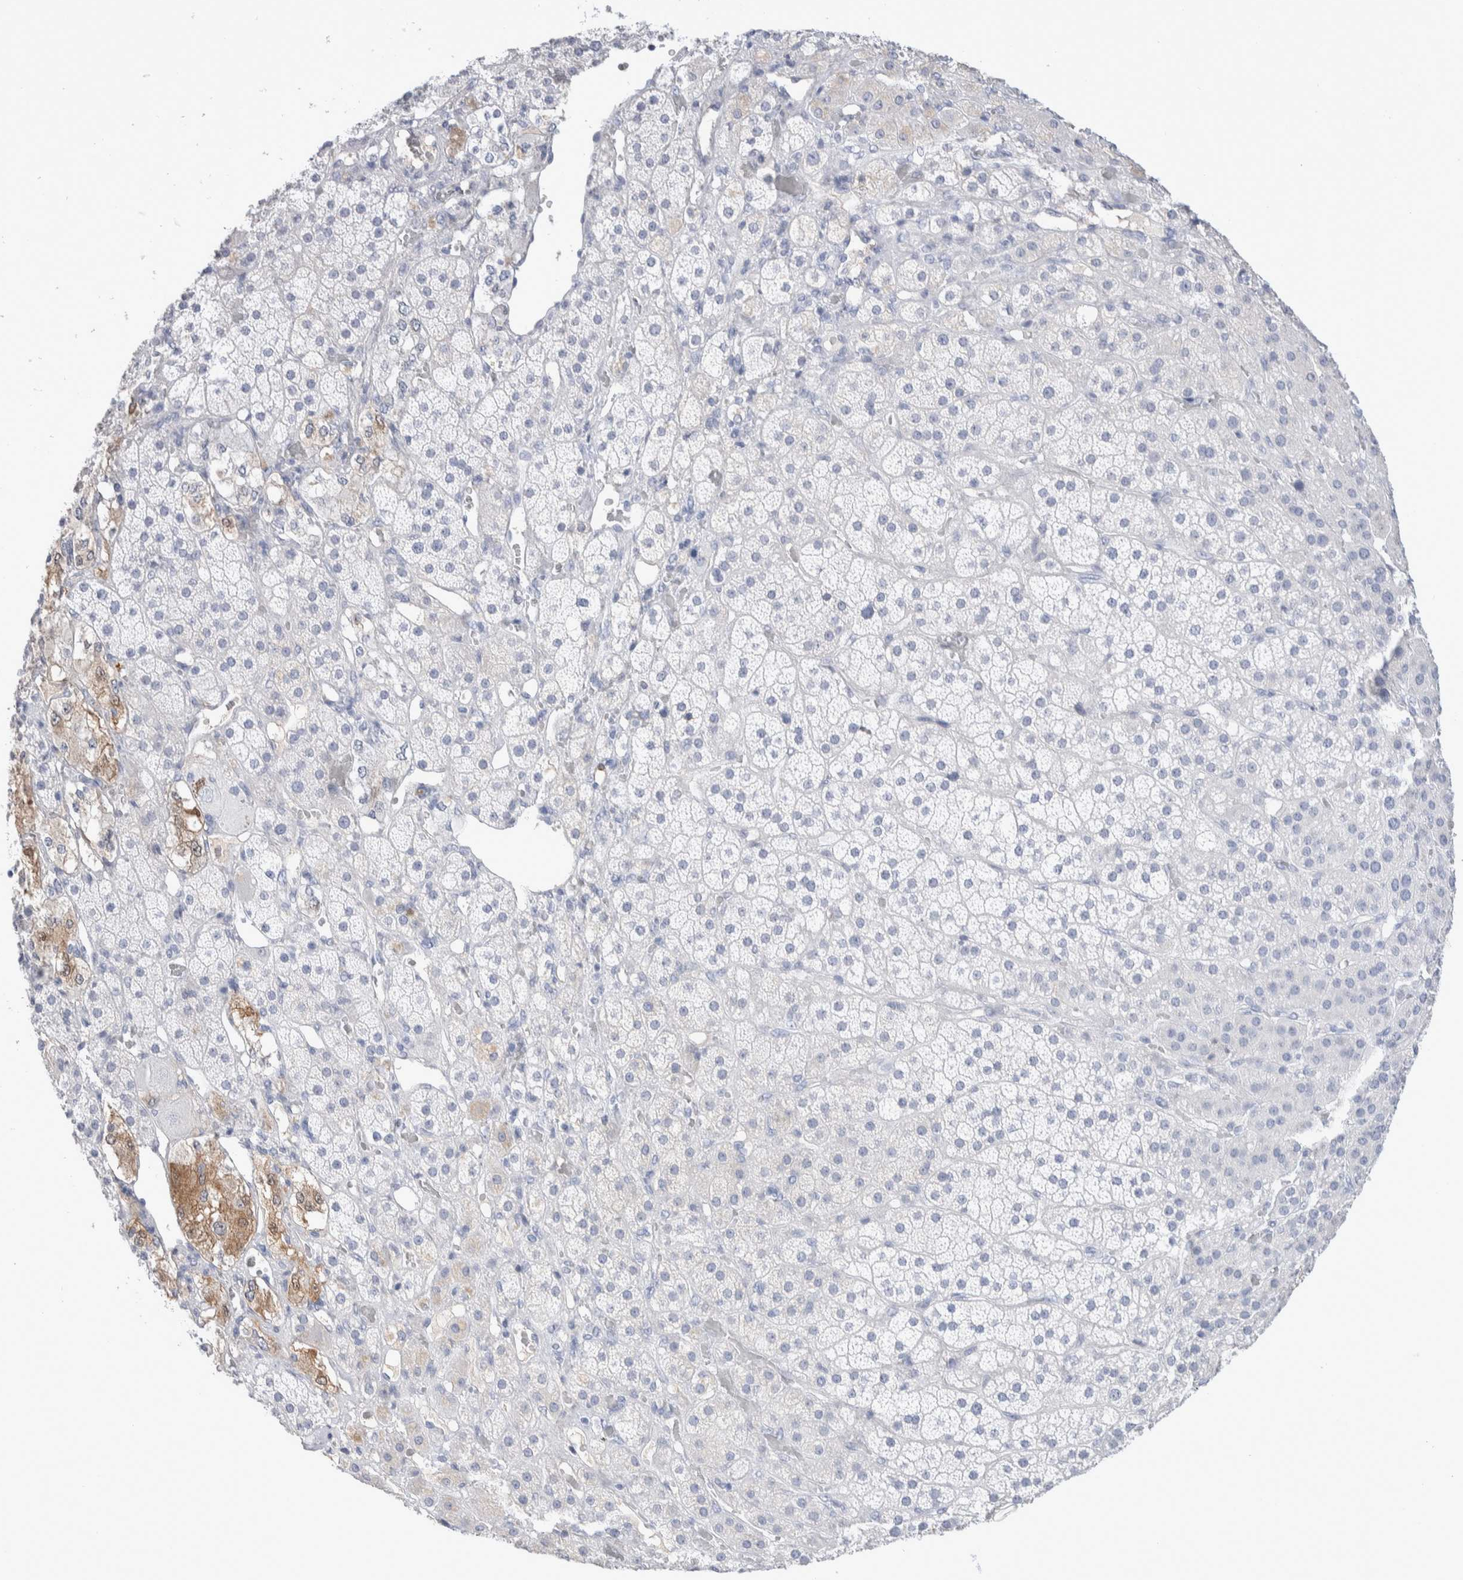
{"staining": {"intensity": "moderate", "quantity": "<25%", "location": "cytoplasmic/membranous"}, "tissue": "adrenal gland", "cell_type": "Glandular cells", "image_type": "normal", "snomed": [{"axis": "morphology", "description": "Normal tissue, NOS"}, {"axis": "topography", "description": "Adrenal gland"}], "caption": "This micrograph shows immunohistochemistry (IHC) staining of normal adrenal gland, with low moderate cytoplasmic/membranous staining in about <25% of glandular cells.", "gene": "GDA", "patient": {"sex": "male", "age": 57}}